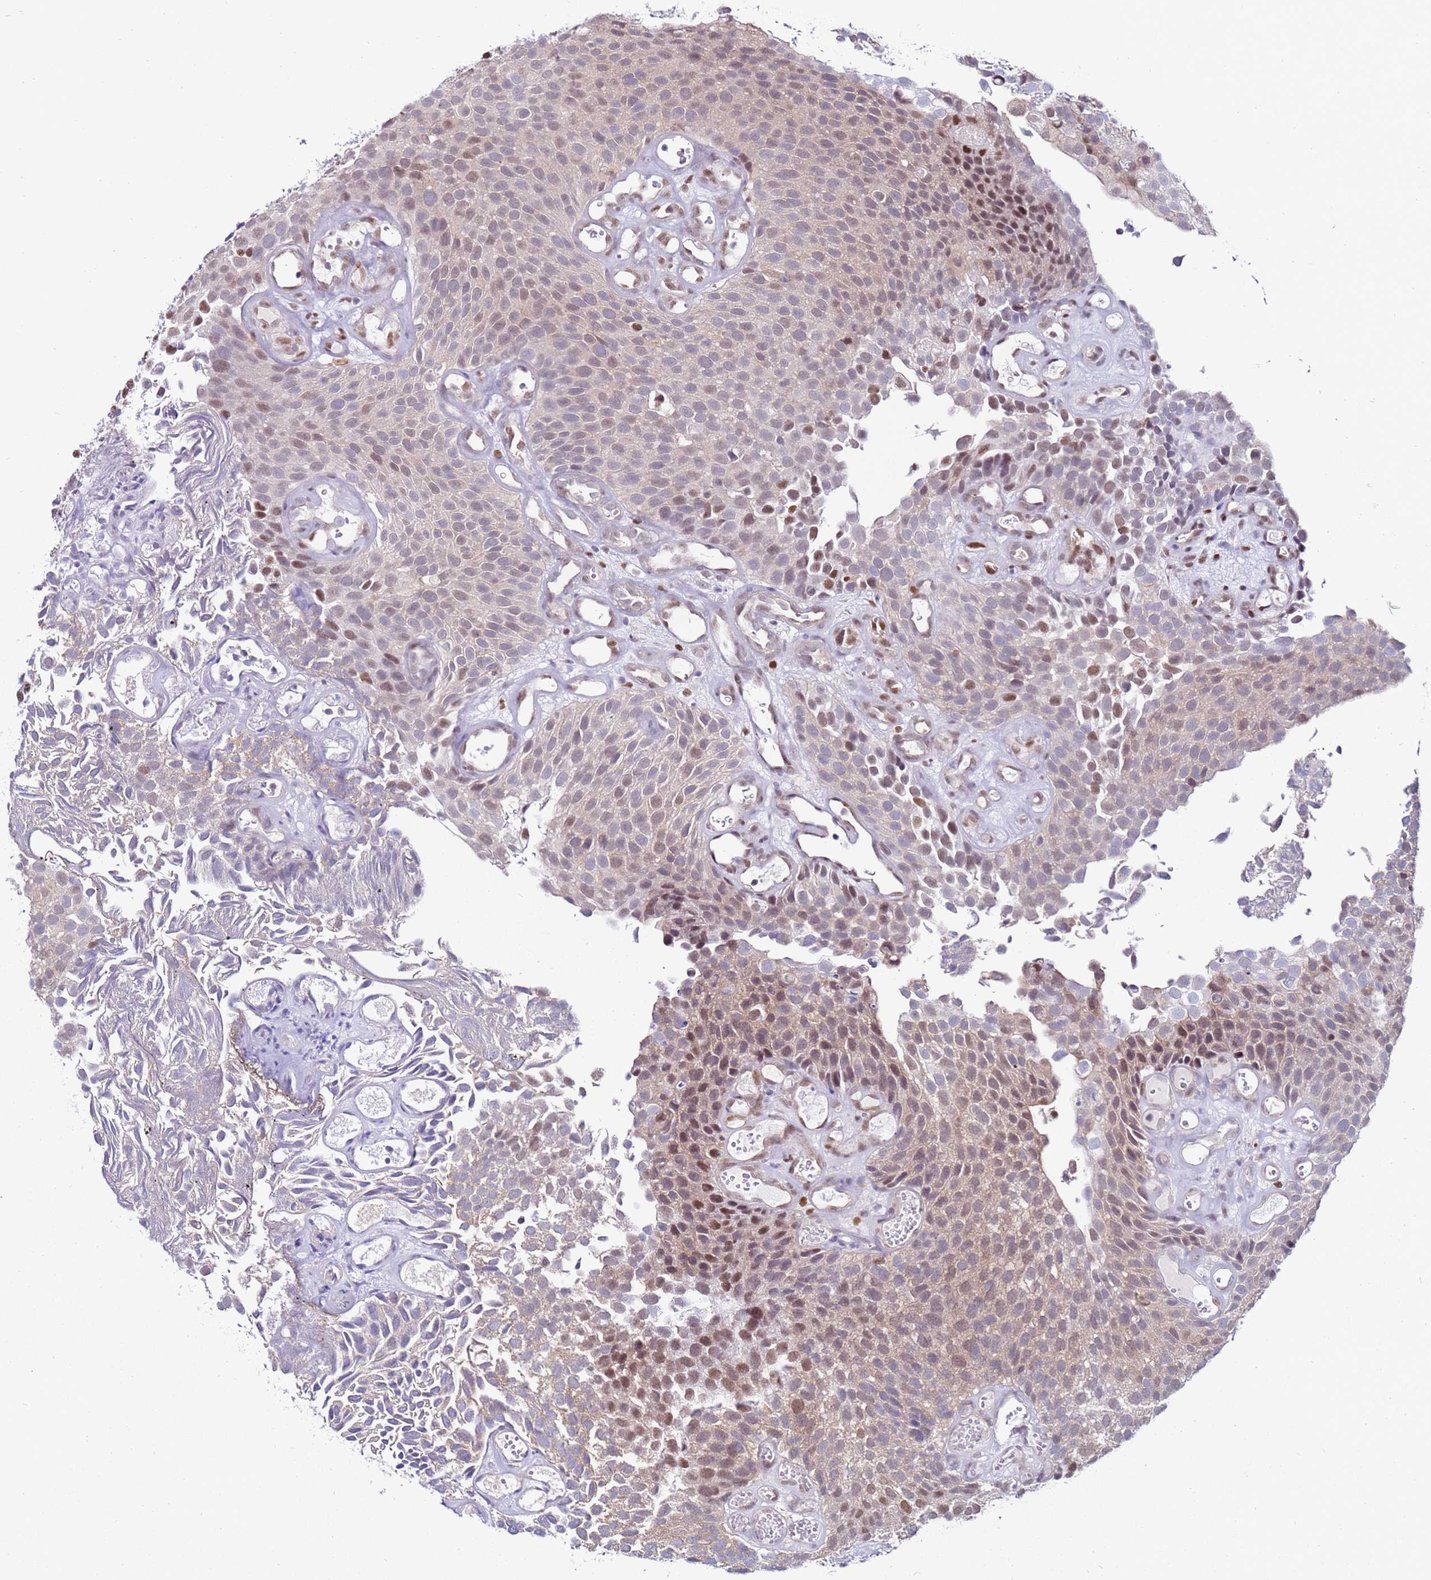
{"staining": {"intensity": "moderate", "quantity": "25%-75%", "location": "cytoplasmic/membranous,nuclear"}, "tissue": "urothelial cancer", "cell_type": "Tumor cells", "image_type": "cancer", "snomed": [{"axis": "morphology", "description": "Urothelial carcinoma, Low grade"}, {"axis": "topography", "description": "Urinary bladder"}], "caption": "A high-resolution photomicrograph shows immunohistochemistry staining of urothelial cancer, which demonstrates moderate cytoplasmic/membranous and nuclear staining in approximately 25%-75% of tumor cells.", "gene": "KPNA4", "patient": {"sex": "male", "age": 89}}